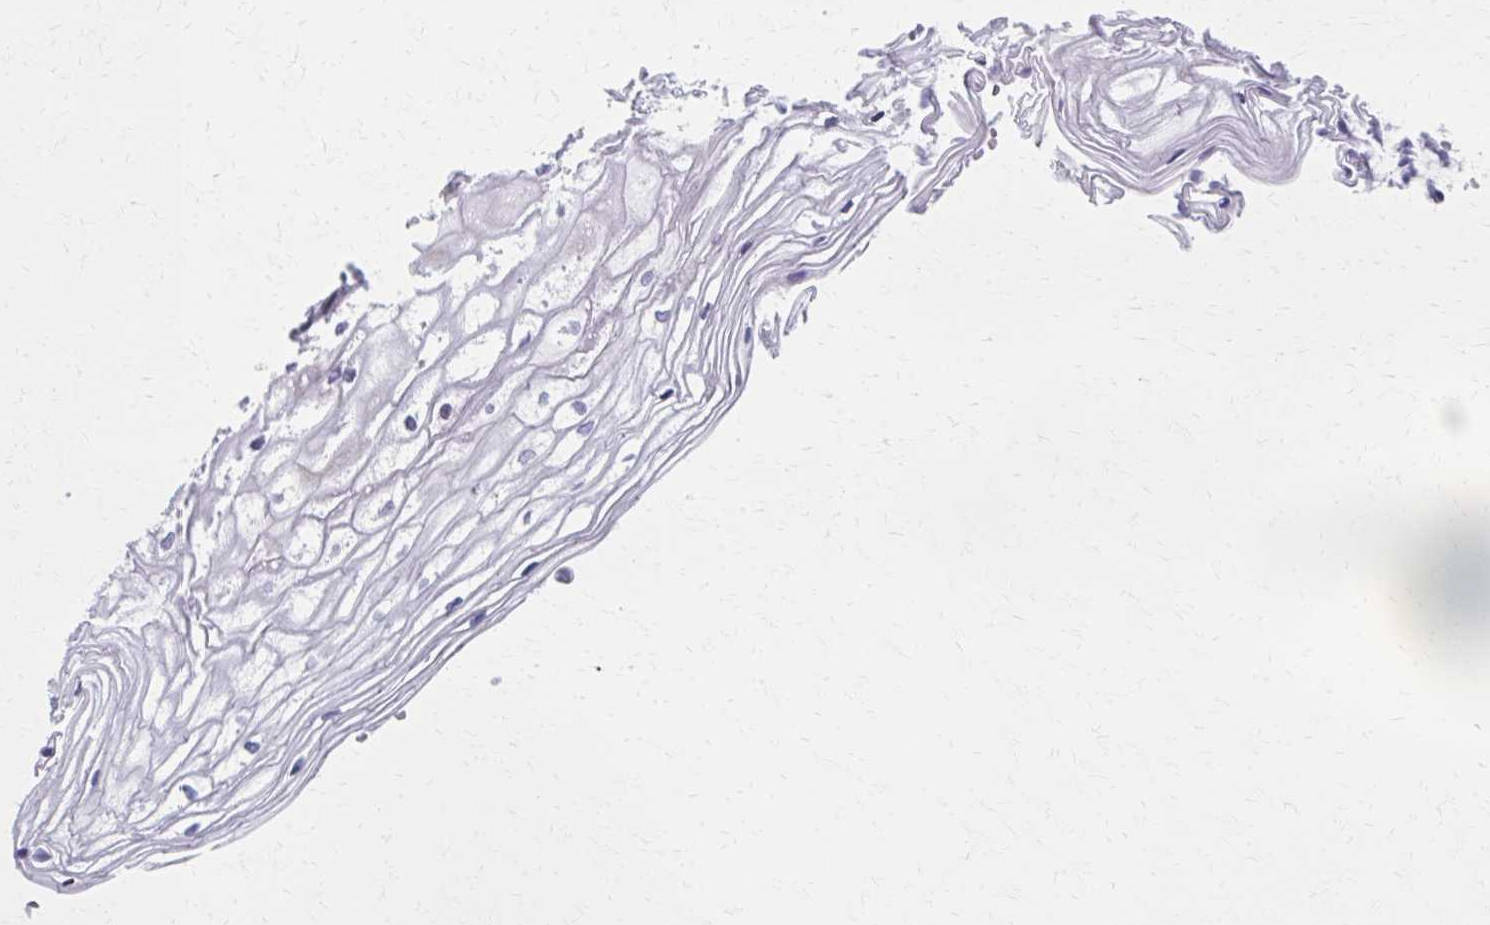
{"staining": {"intensity": "negative", "quantity": "none", "location": "none"}, "tissue": "cervix", "cell_type": "Glandular cells", "image_type": "normal", "snomed": [{"axis": "morphology", "description": "Normal tissue, NOS"}, {"axis": "topography", "description": "Cervix"}], "caption": "The immunohistochemistry histopathology image has no significant positivity in glandular cells of cervix.", "gene": "OLFM2", "patient": {"sex": "female", "age": 36}}